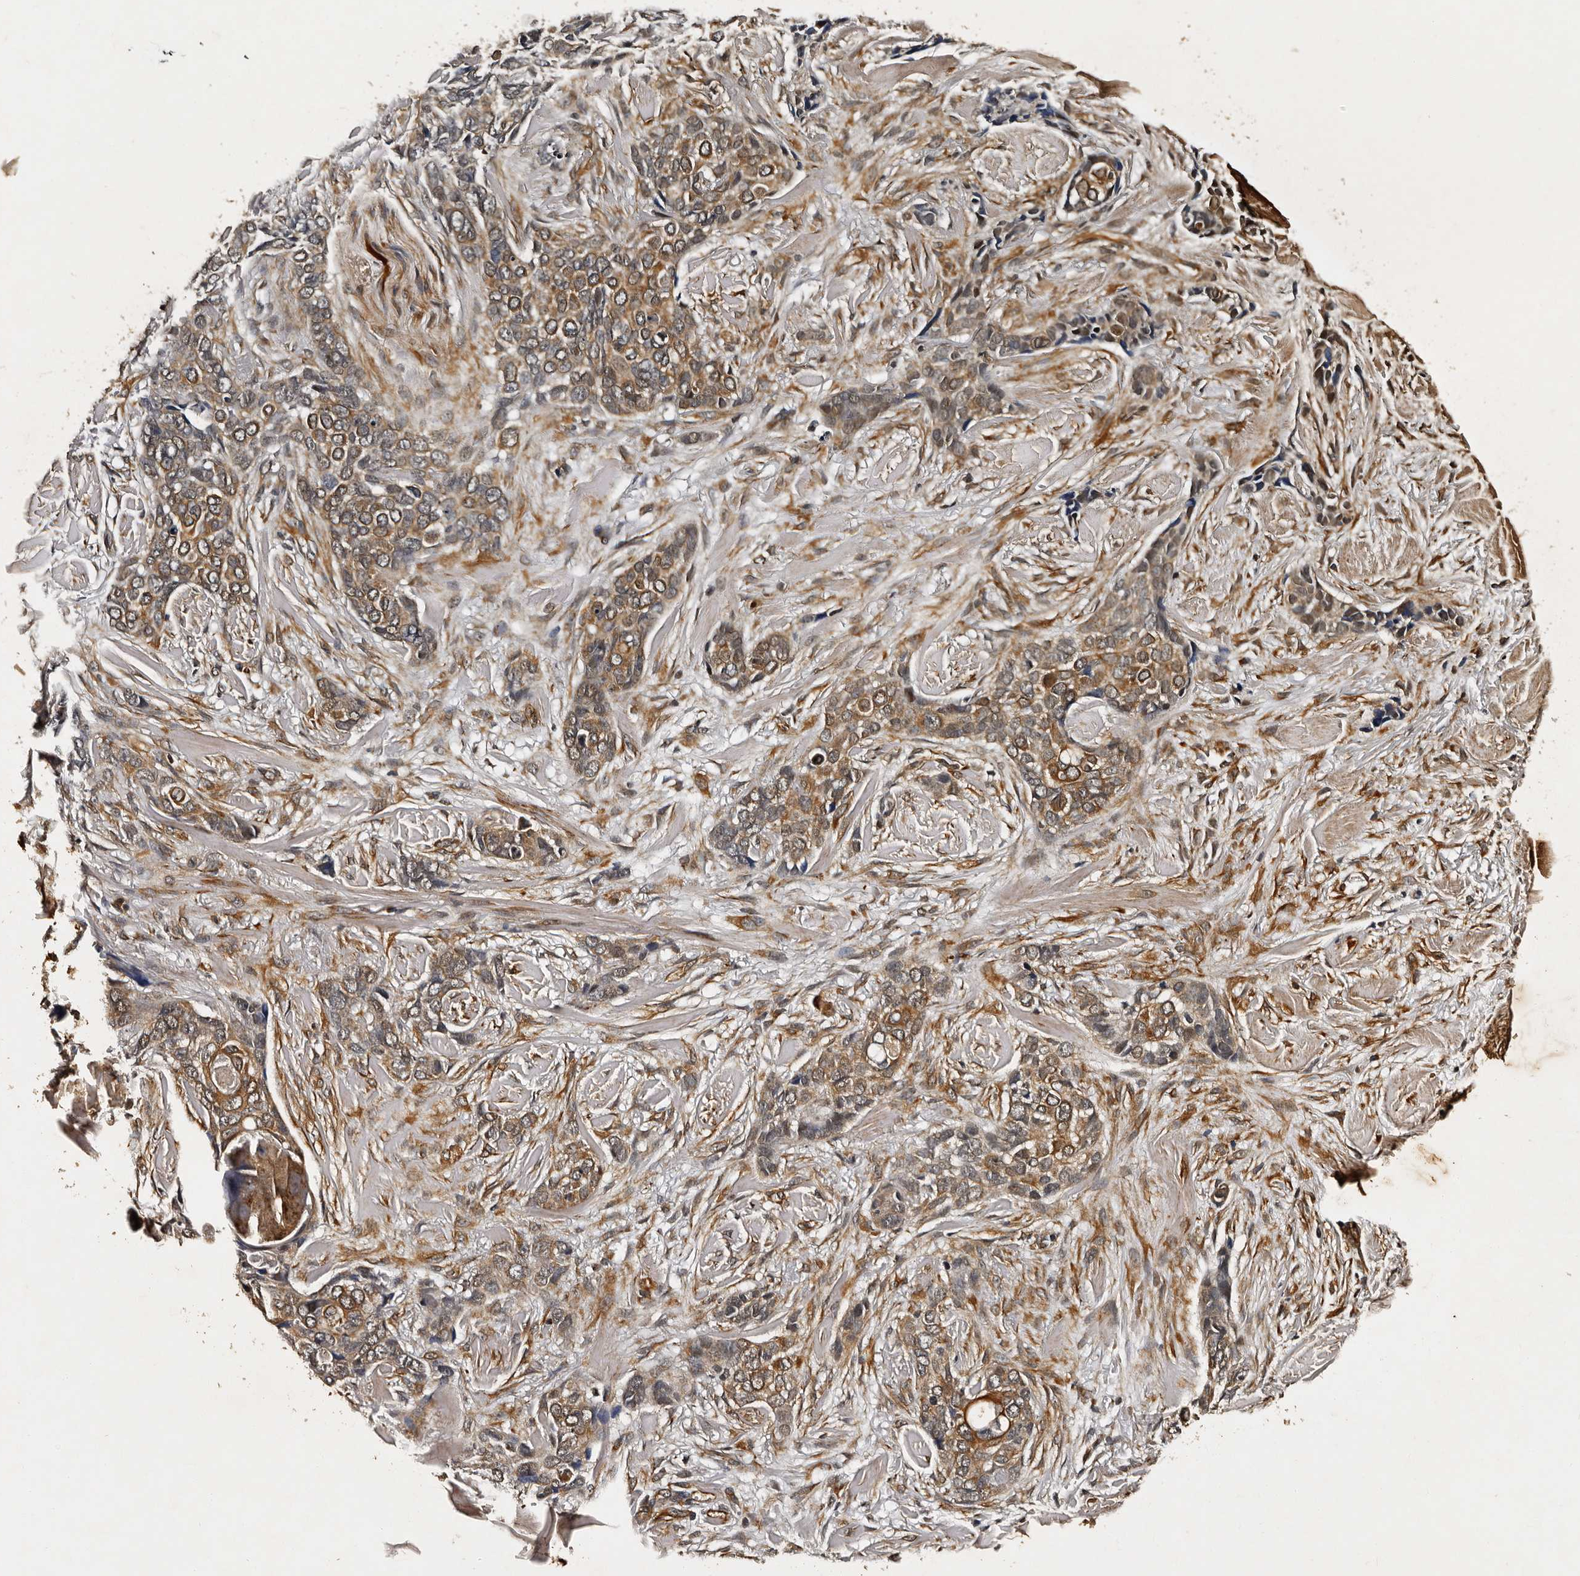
{"staining": {"intensity": "moderate", "quantity": ">75%", "location": "cytoplasmic/membranous"}, "tissue": "skin cancer", "cell_type": "Tumor cells", "image_type": "cancer", "snomed": [{"axis": "morphology", "description": "Basal cell carcinoma"}, {"axis": "topography", "description": "Skin"}], "caption": "Immunohistochemistry (IHC) histopathology image of basal cell carcinoma (skin) stained for a protein (brown), which reveals medium levels of moderate cytoplasmic/membranous expression in about >75% of tumor cells.", "gene": "CPNE3", "patient": {"sex": "female", "age": 82}}